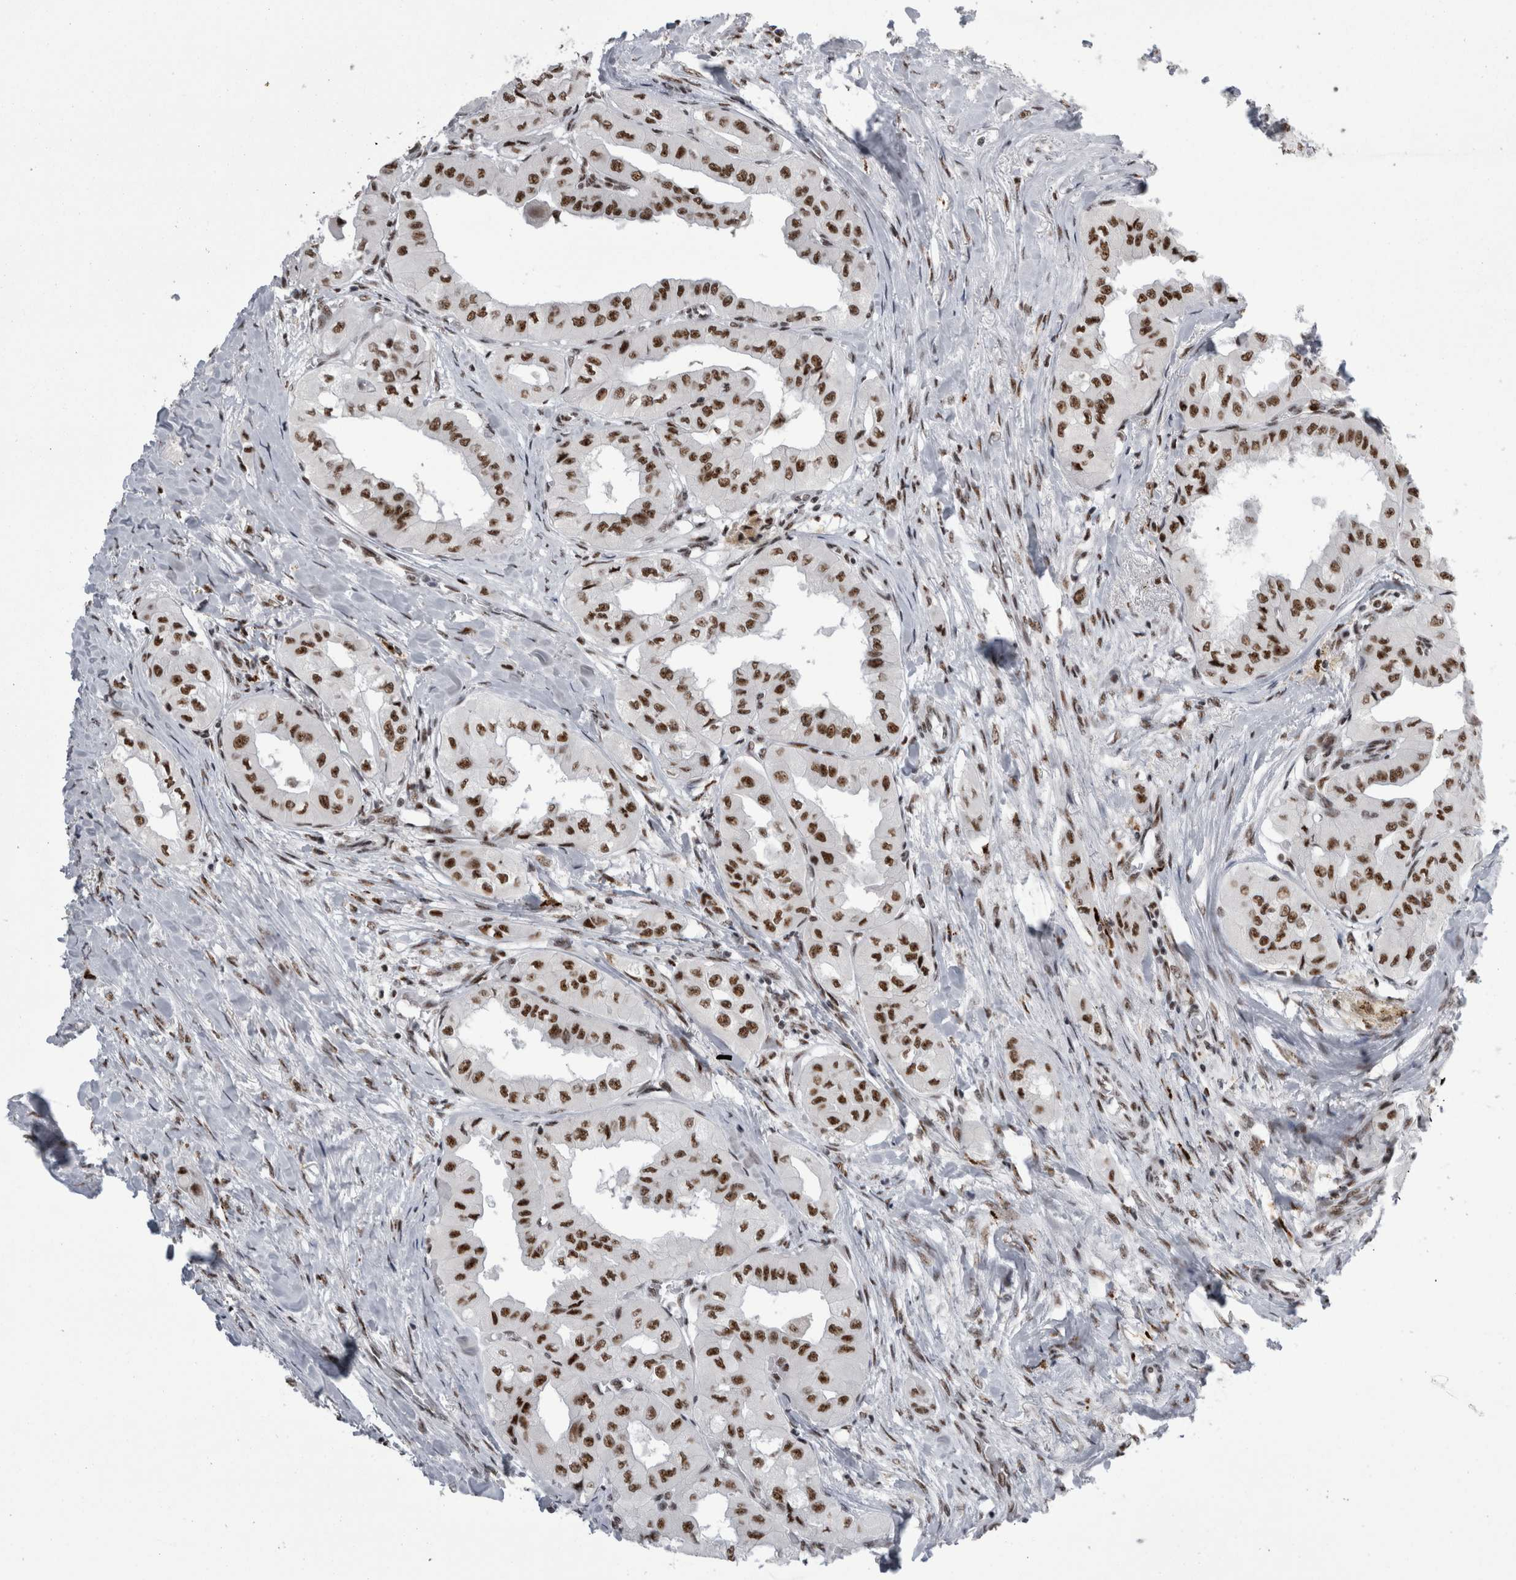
{"staining": {"intensity": "moderate", "quantity": ">75%", "location": "nuclear"}, "tissue": "thyroid cancer", "cell_type": "Tumor cells", "image_type": "cancer", "snomed": [{"axis": "morphology", "description": "Papillary adenocarcinoma, NOS"}, {"axis": "topography", "description": "Thyroid gland"}], "caption": "Immunohistochemical staining of thyroid cancer (papillary adenocarcinoma) demonstrates medium levels of moderate nuclear staining in approximately >75% of tumor cells.", "gene": "SNRNP40", "patient": {"sex": "female", "age": 59}}